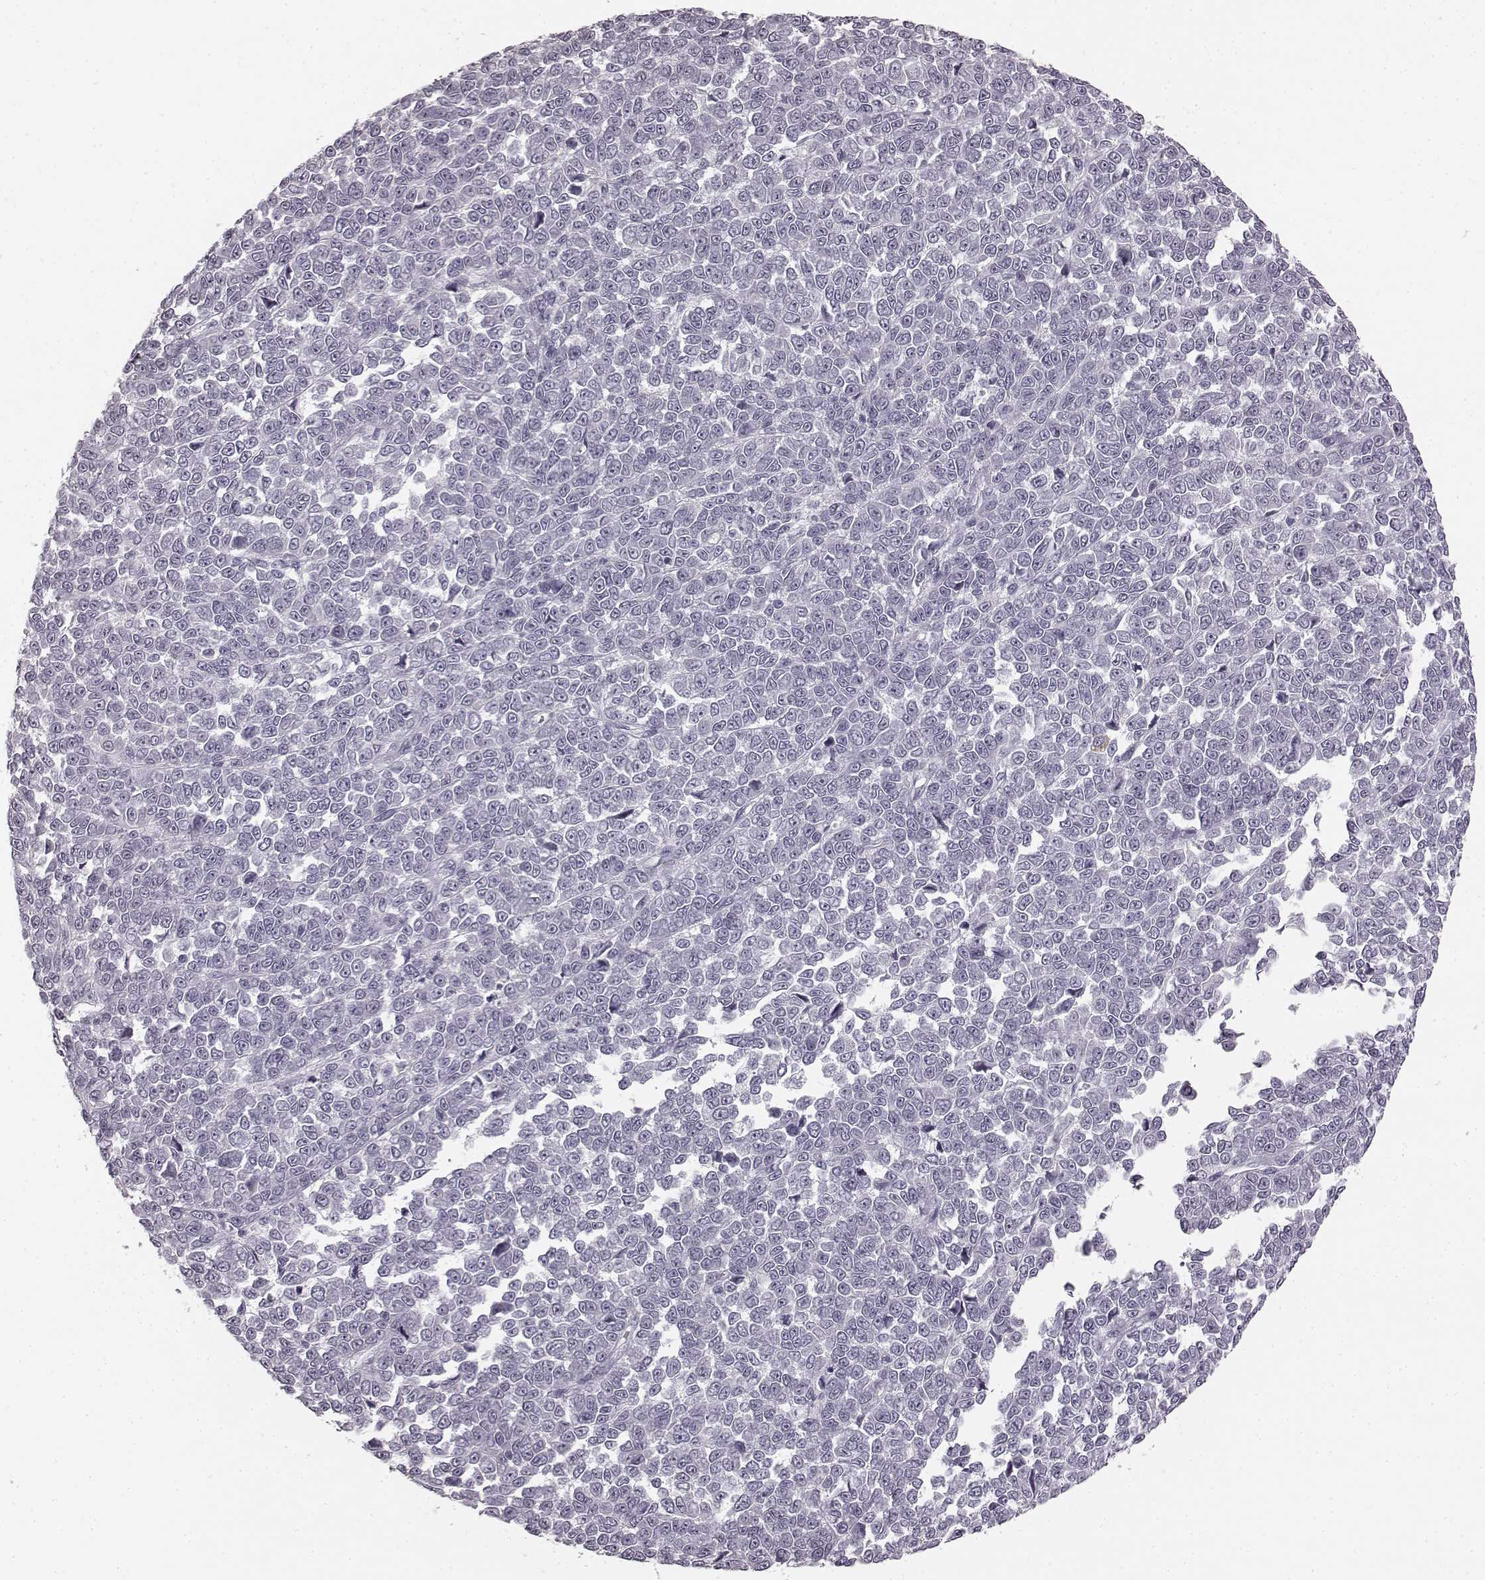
{"staining": {"intensity": "negative", "quantity": "none", "location": "none"}, "tissue": "melanoma", "cell_type": "Tumor cells", "image_type": "cancer", "snomed": [{"axis": "morphology", "description": "Malignant melanoma, NOS"}, {"axis": "topography", "description": "Skin"}], "caption": "This is an immunohistochemistry image of malignant melanoma. There is no expression in tumor cells.", "gene": "TMPRSS15", "patient": {"sex": "female", "age": 95}}